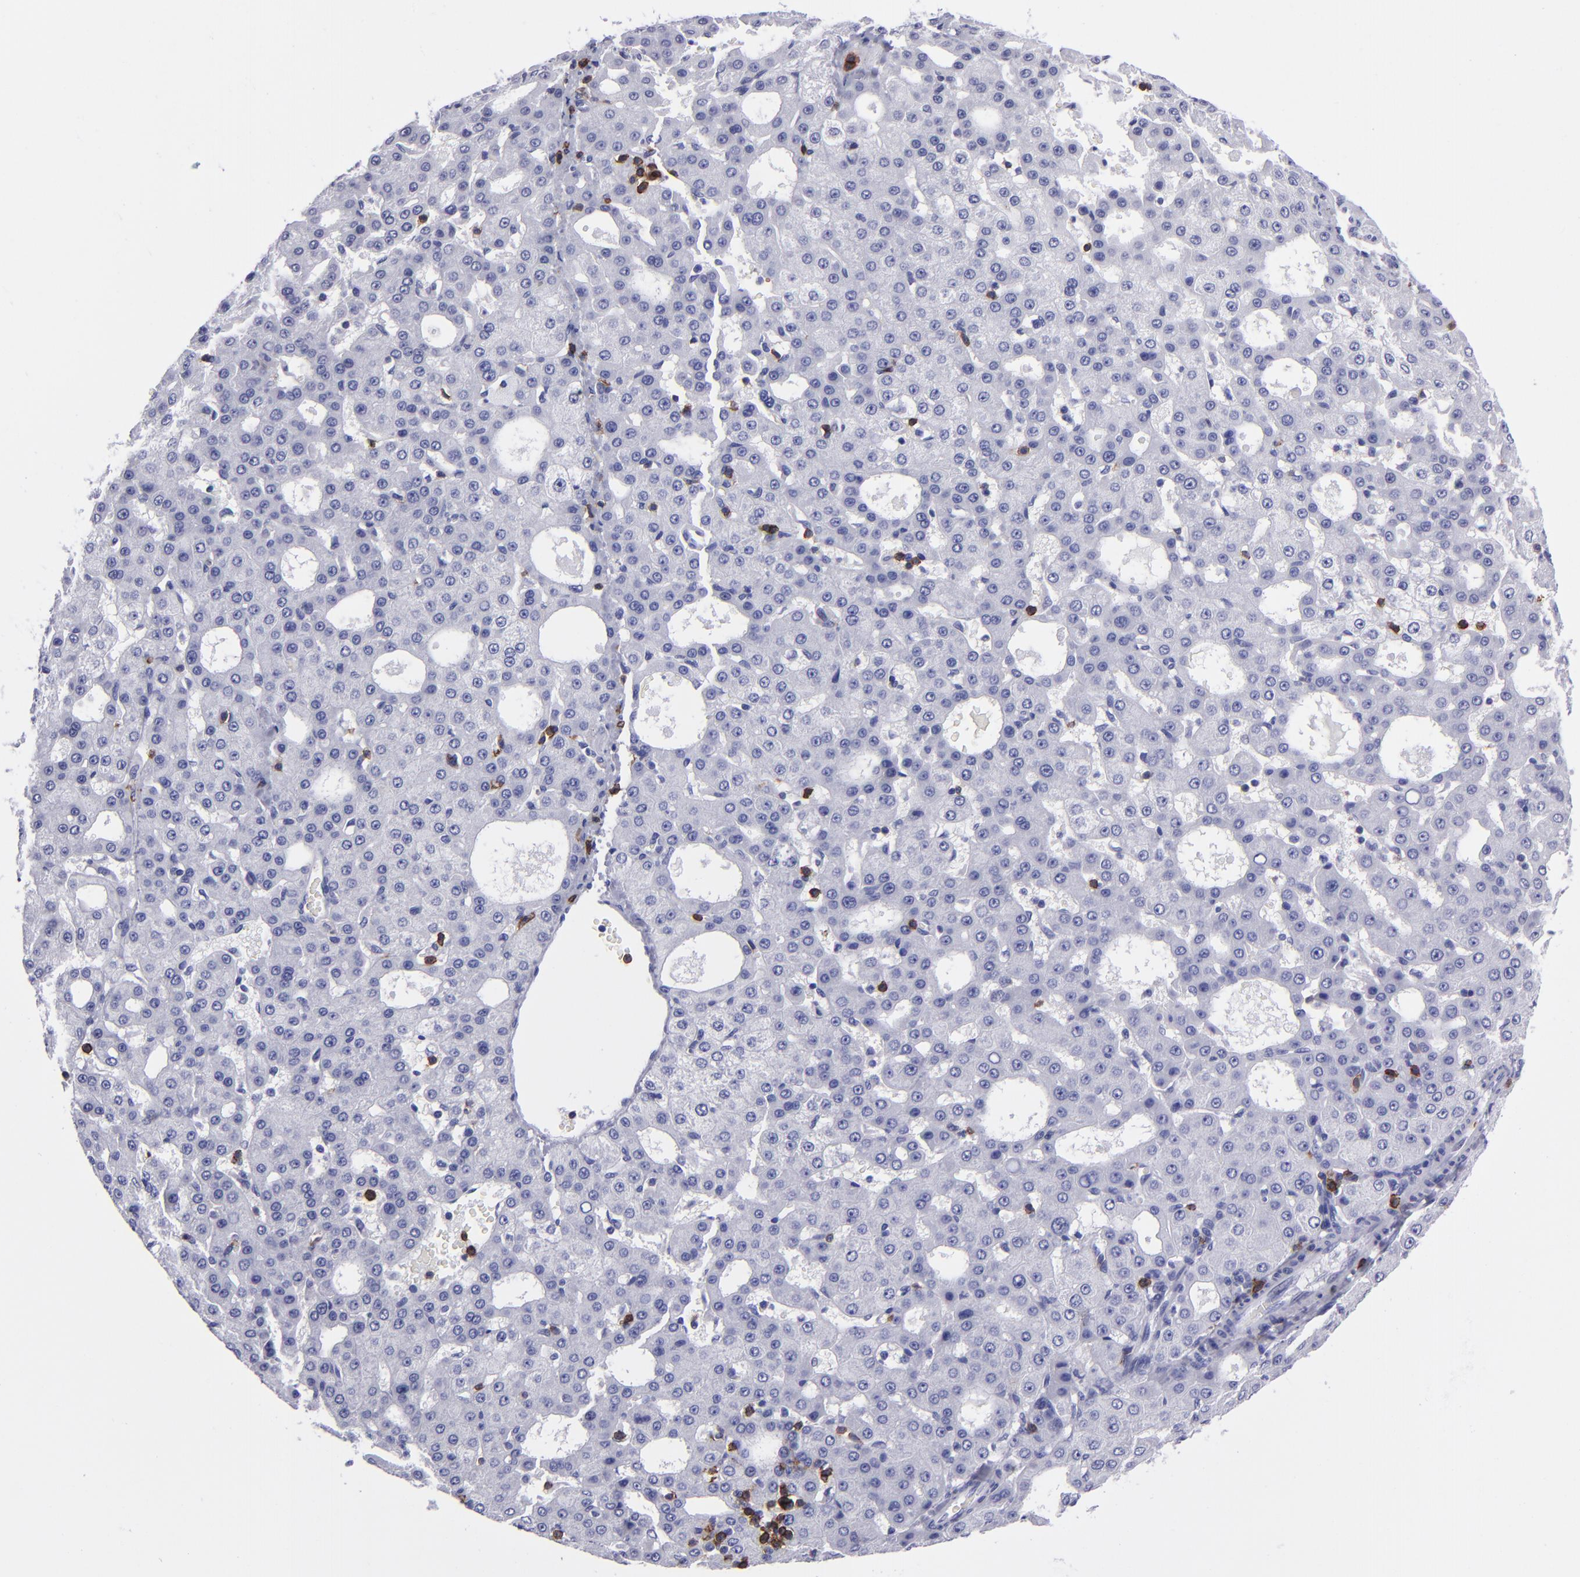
{"staining": {"intensity": "negative", "quantity": "none", "location": "none"}, "tissue": "liver cancer", "cell_type": "Tumor cells", "image_type": "cancer", "snomed": [{"axis": "morphology", "description": "Carcinoma, Hepatocellular, NOS"}, {"axis": "topography", "description": "Liver"}], "caption": "This is a photomicrograph of IHC staining of liver hepatocellular carcinoma, which shows no staining in tumor cells. (IHC, brightfield microscopy, high magnification).", "gene": "CD6", "patient": {"sex": "male", "age": 47}}